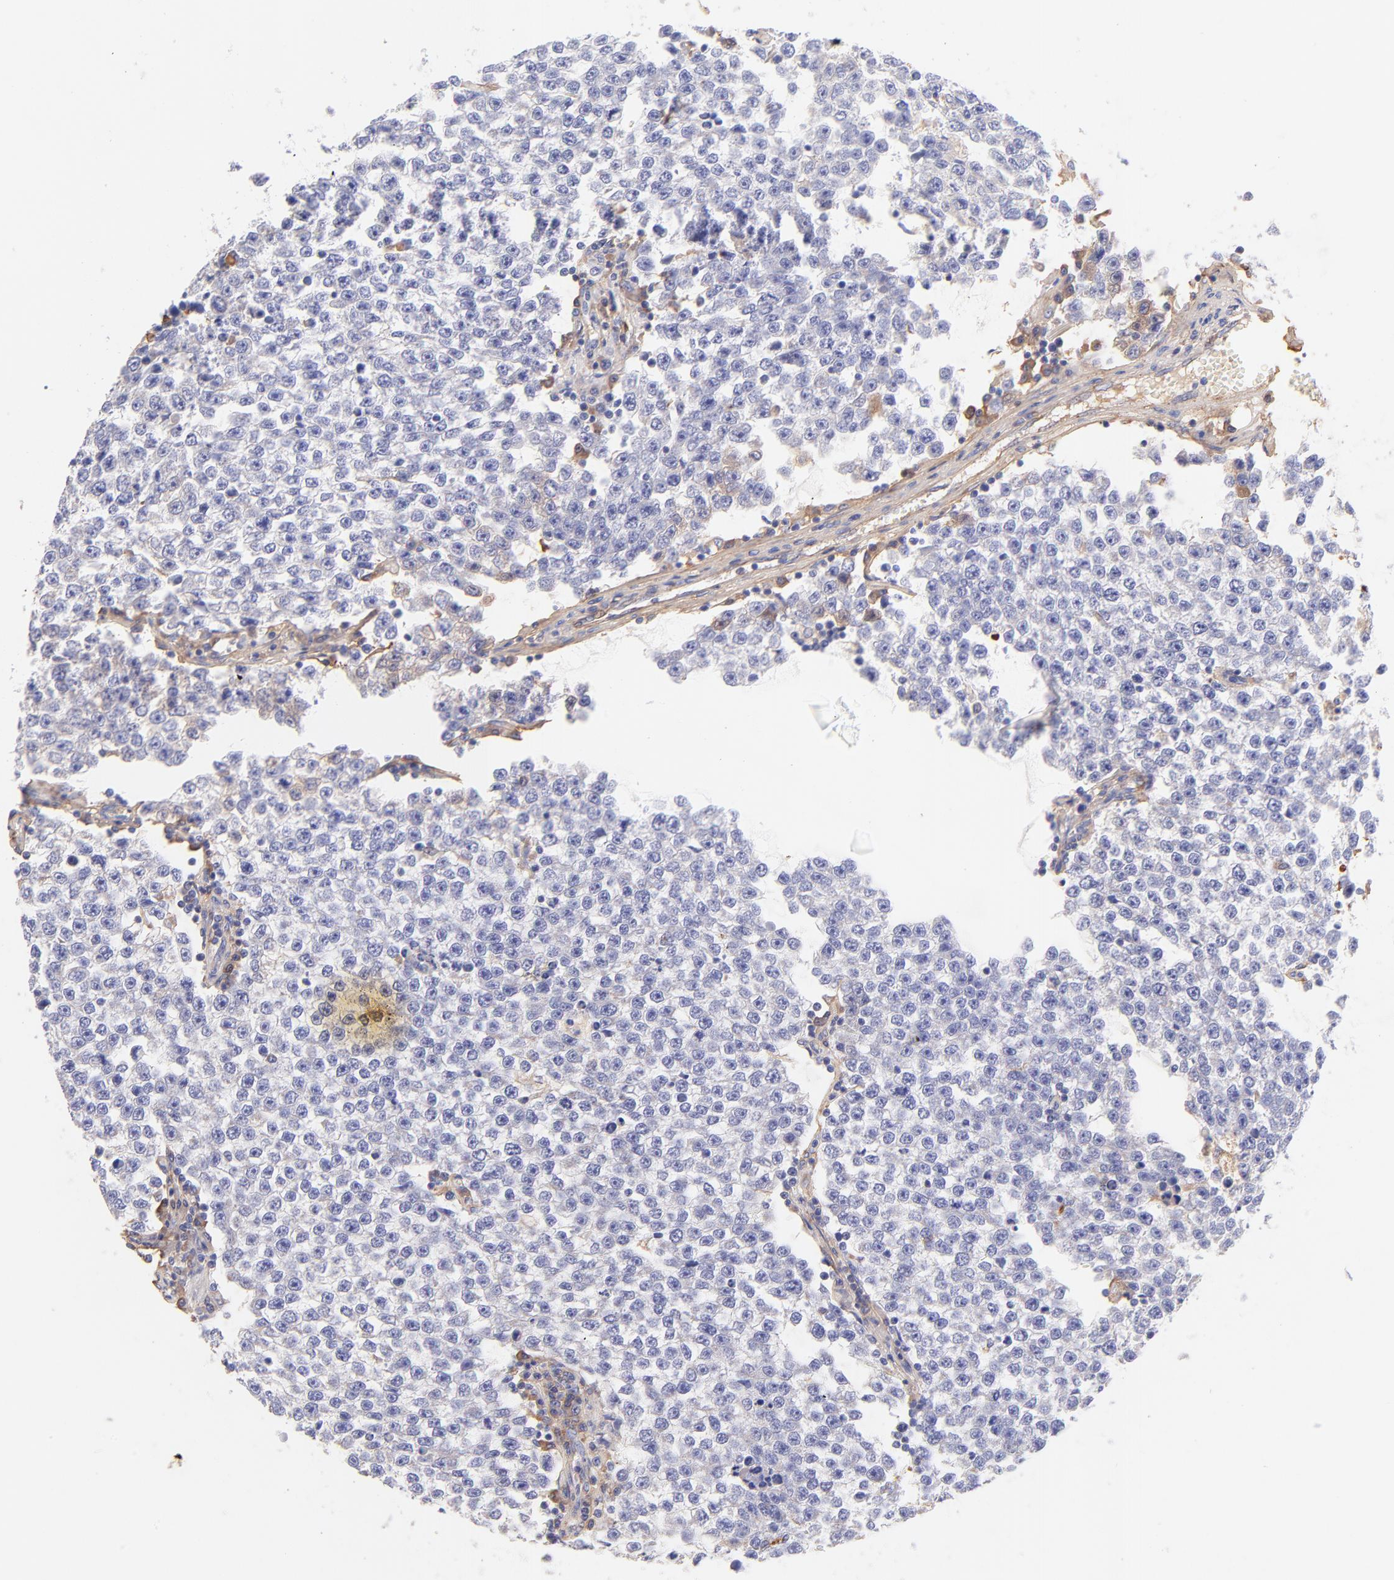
{"staining": {"intensity": "negative", "quantity": "none", "location": "none"}, "tissue": "testis cancer", "cell_type": "Tumor cells", "image_type": "cancer", "snomed": [{"axis": "morphology", "description": "Seminoma, NOS"}, {"axis": "topography", "description": "Testis"}], "caption": "Micrograph shows no significant protein positivity in tumor cells of seminoma (testis).", "gene": "BGN", "patient": {"sex": "male", "age": 36}}